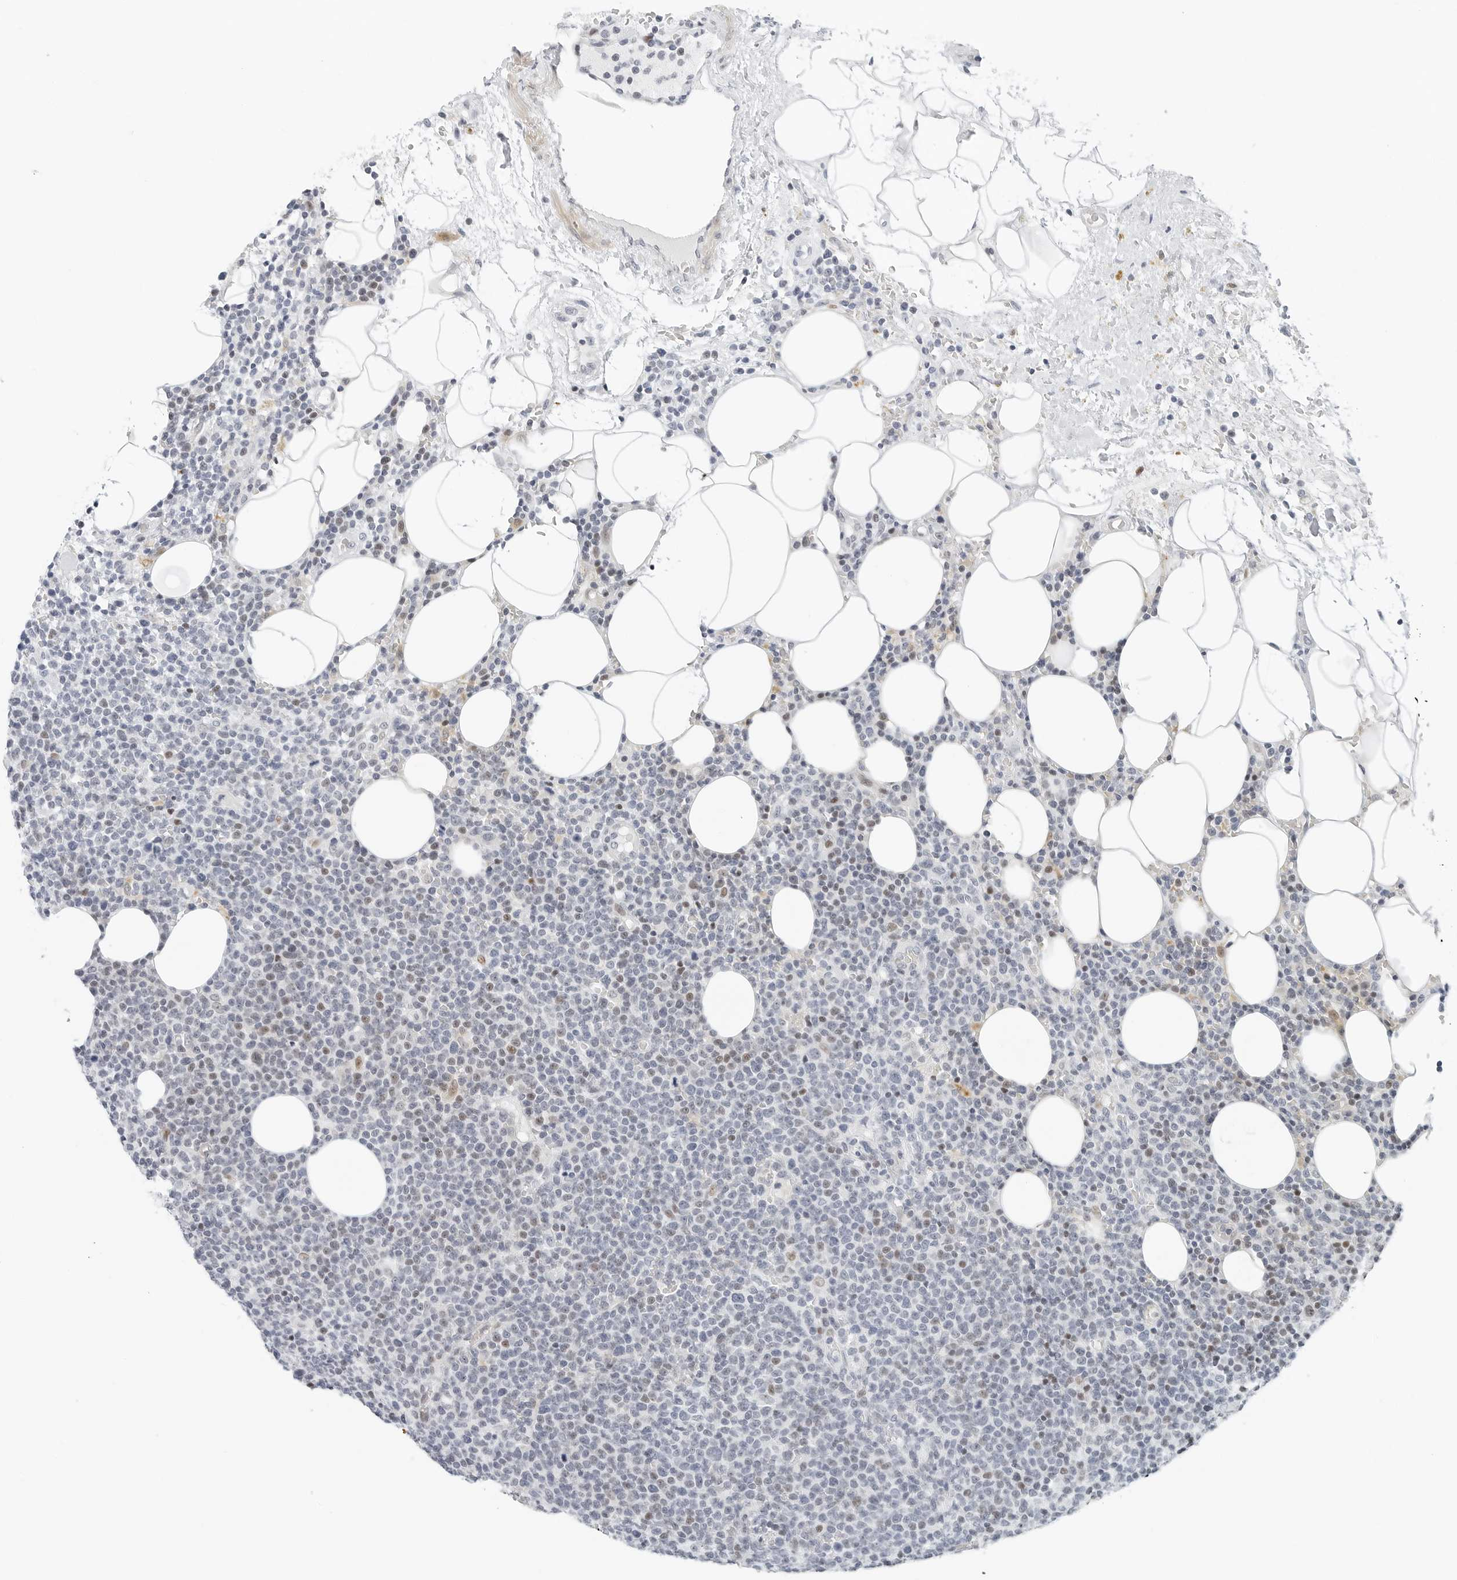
{"staining": {"intensity": "weak", "quantity": "<25%", "location": "nuclear"}, "tissue": "lymphoma", "cell_type": "Tumor cells", "image_type": "cancer", "snomed": [{"axis": "morphology", "description": "Malignant lymphoma, non-Hodgkin's type, High grade"}, {"axis": "topography", "description": "Lymph node"}], "caption": "A high-resolution photomicrograph shows immunohistochemistry staining of lymphoma, which displays no significant expression in tumor cells.", "gene": "NTMT2", "patient": {"sex": "male", "age": 61}}